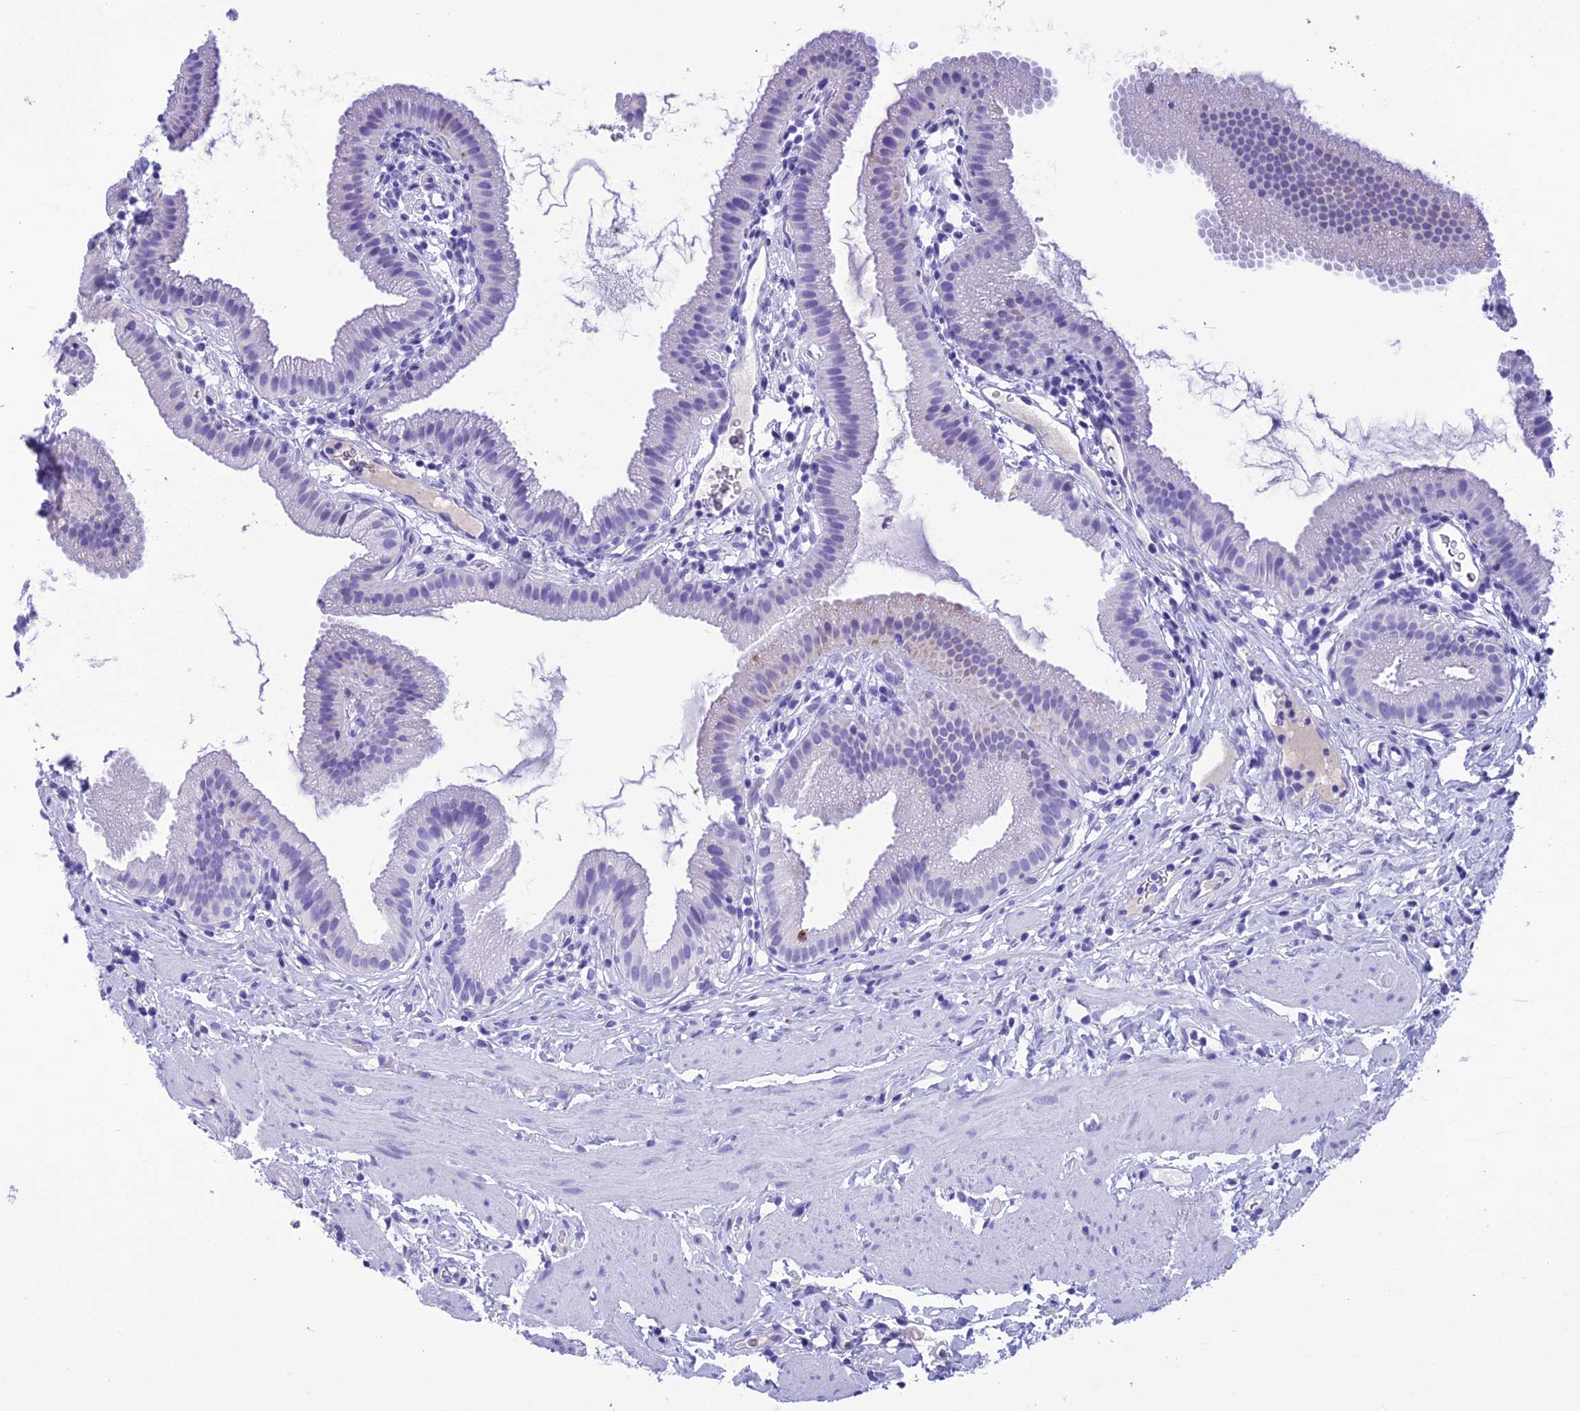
{"staining": {"intensity": "negative", "quantity": "none", "location": "none"}, "tissue": "gallbladder", "cell_type": "Glandular cells", "image_type": "normal", "snomed": [{"axis": "morphology", "description": "Normal tissue, NOS"}, {"axis": "topography", "description": "Gallbladder"}], "caption": "Human gallbladder stained for a protein using IHC reveals no staining in glandular cells.", "gene": "TRAM1L1", "patient": {"sex": "female", "age": 46}}